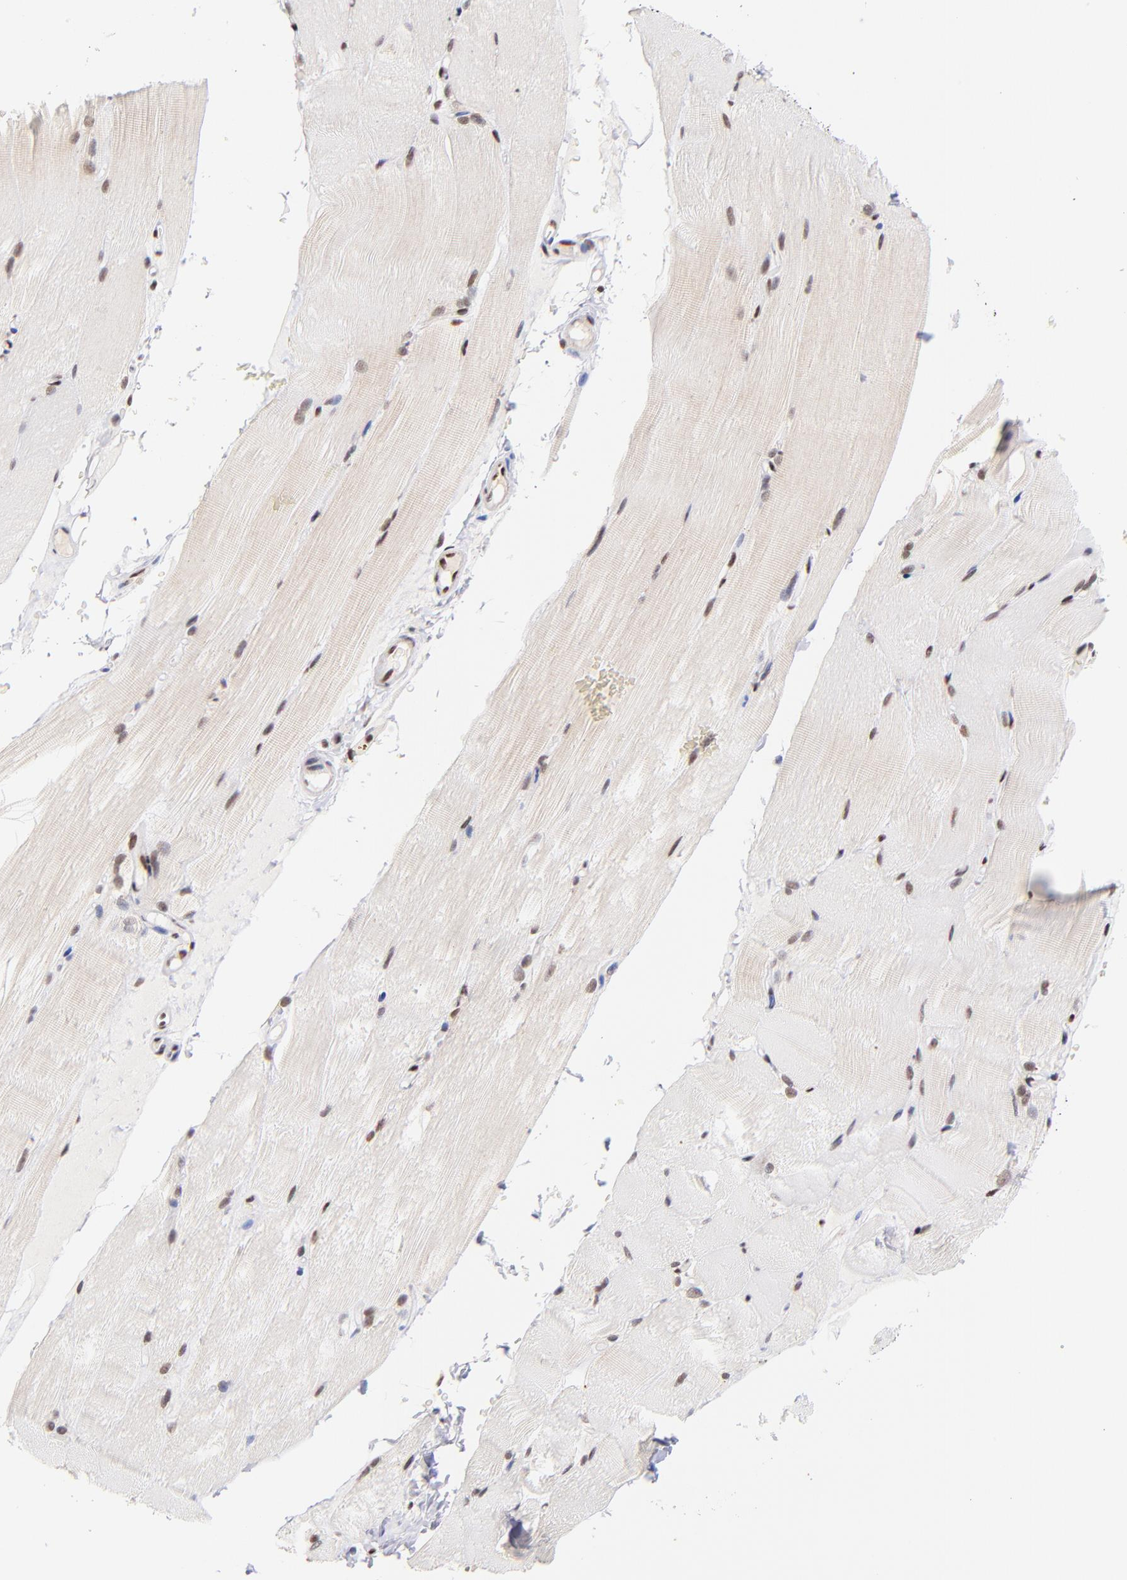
{"staining": {"intensity": "weak", "quantity": ">75%", "location": "nuclear"}, "tissue": "skeletal muscle", "cell_type": "Myocytes", "image_type": "normal", "snomed": [{"axis": "morphology", "description": "Normal tissue, NOS"}, {"axis": "topography", "description": "Skeletal muscle"}], "caption": "Protein staining reveals weak nuclear staining in approximately >75% of myocytes in normal skeletal muscle.", "gene": "MIDEAS", "patient": {"sex": "female", "age": 37}}